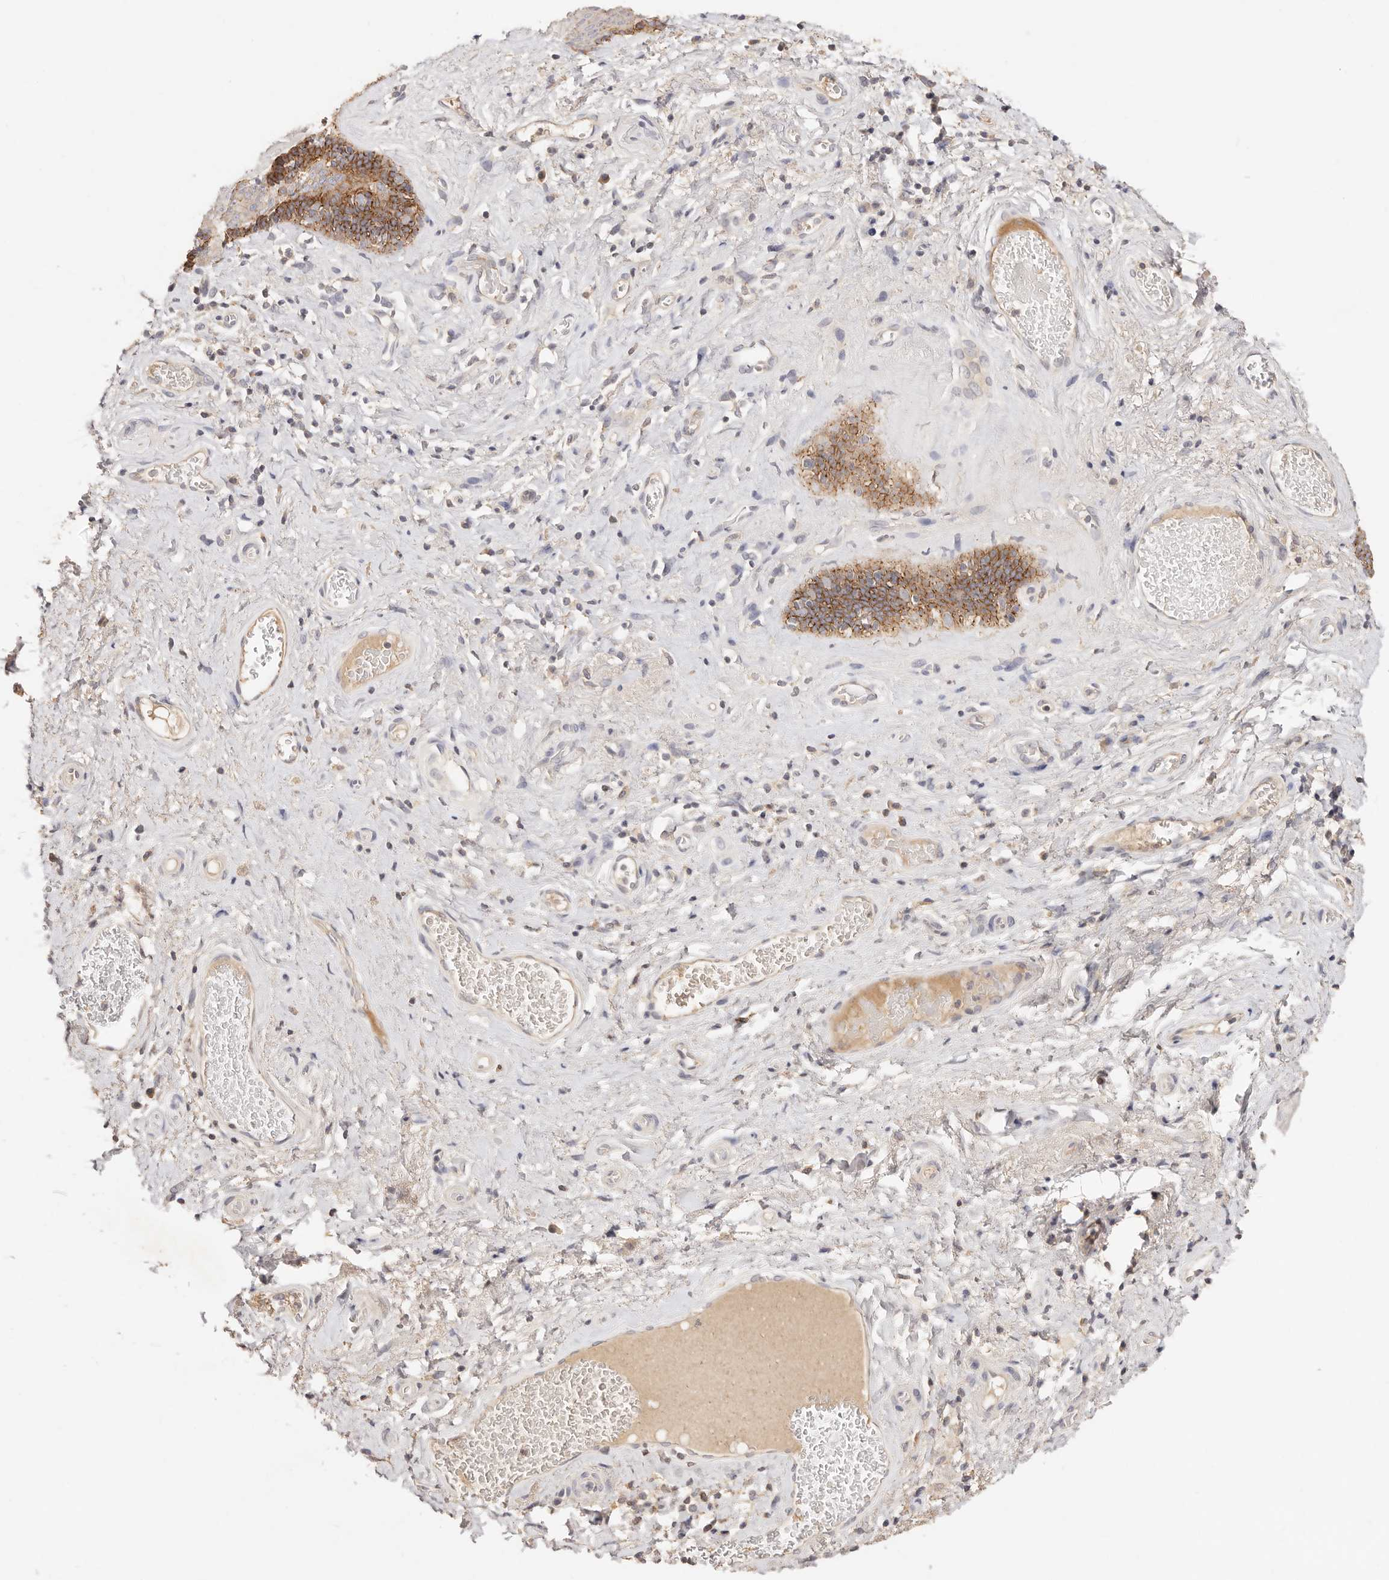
{"staining": {"intensity": "moderate", "quantity": "25%-75%", "location": "cytoplasmic/membranous"}, "tissue": "skin", "cell_type": "Epidermal cells", "image_type": "normal", "snomed": [{"axis": "morphology", "description": "Normal tissue, NOS"}, {"axis": "topography", "description": "Anal"}], "caption": "A medium amount of moderate cytoplasmic/membranous expression is present in approximately 25%-75% of epidermal cells in benign skin. (Stains: DAB in brown, nuclei in blue, Microscopy: brightfield microscopy at high magnification).", "gene": "CXADR", "patient": {"sex": "male", "age": 69}}